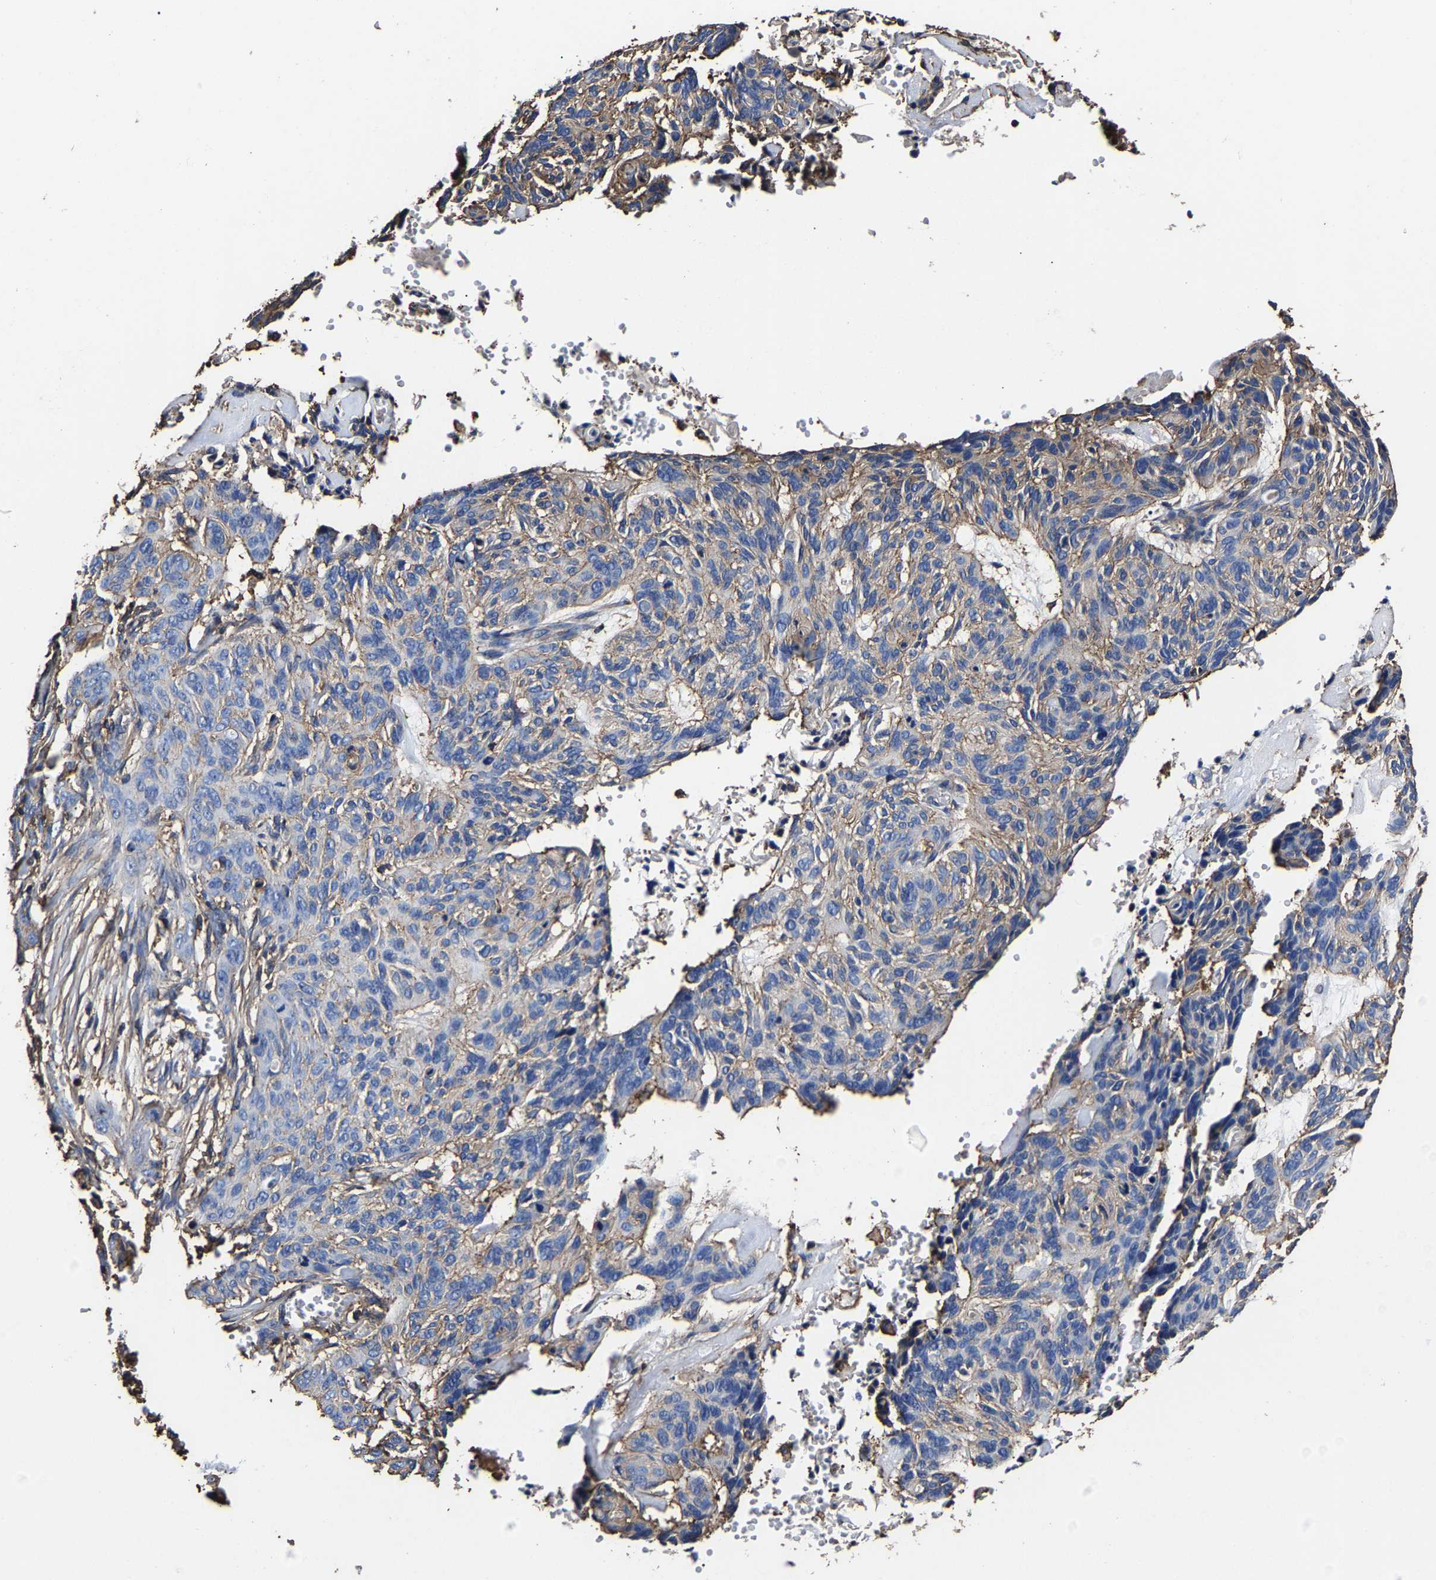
{"staining": {"intensity": "weak", "quantity": "25%-75%", "location": "cytoplasmic/membranous"}, "tissue": "skin cancer", "cell_type": "Tumor cells", "image_type": "cancer", "snomed": [{"axis": "morphology", "description": "Basal cell carcinoma"}, {"axis": "topography", "description": "Skin"}], "caption": "Human skin cancer stained with a brown dye demonstrates weak cytoplasmic/membranous positive positivity in approximately 25%-75% of tumor cells.", "gene": "SSH3", "patient": {"sex": "male", "age": 85}}